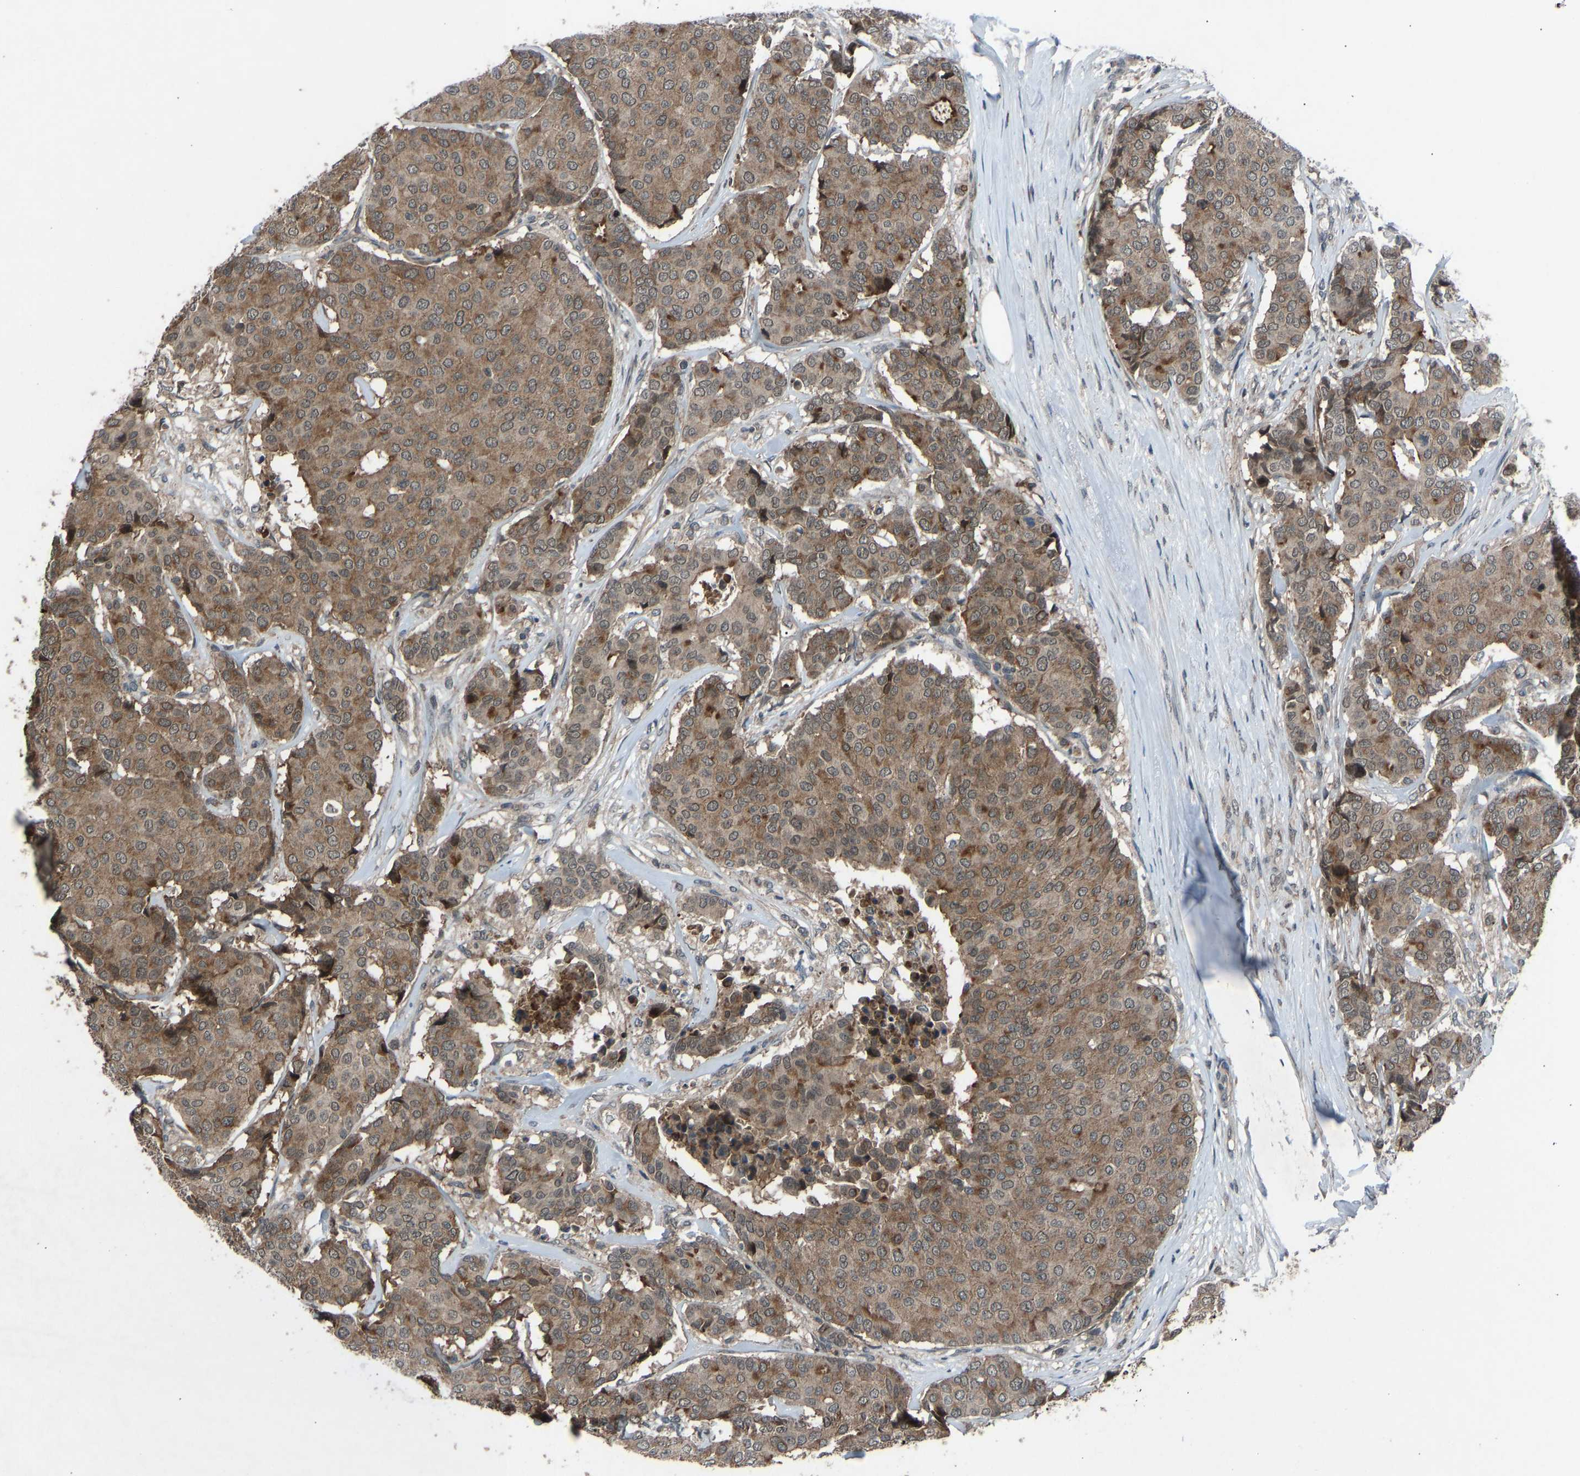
{"staining": {"intensity": "moderate", "quantity": ">75%", "location": "cytoplasmic/membranous"}, "tissue": "breast cancer", "cell_type": "Tumor cells", "image_type": "cancer", "snomed": [{"axis": "morphology", "description": "Duct carcinoma"}, {"axis": "topography", "description": "Breast"}], "caption": "Immunohistochemistry micrograph of neoplastic tissue: breast cancer (infiltrating ductal carcinoma) stained using IHC exhibits medium levels of moderate protein expression localized specifically in the cytoplasmic/membranous of tumor cells, appearing as a cytoplasmic/membranous brown color.", "gene": "SLC43A1", "patient": {"sex": "female", "age": 75}}